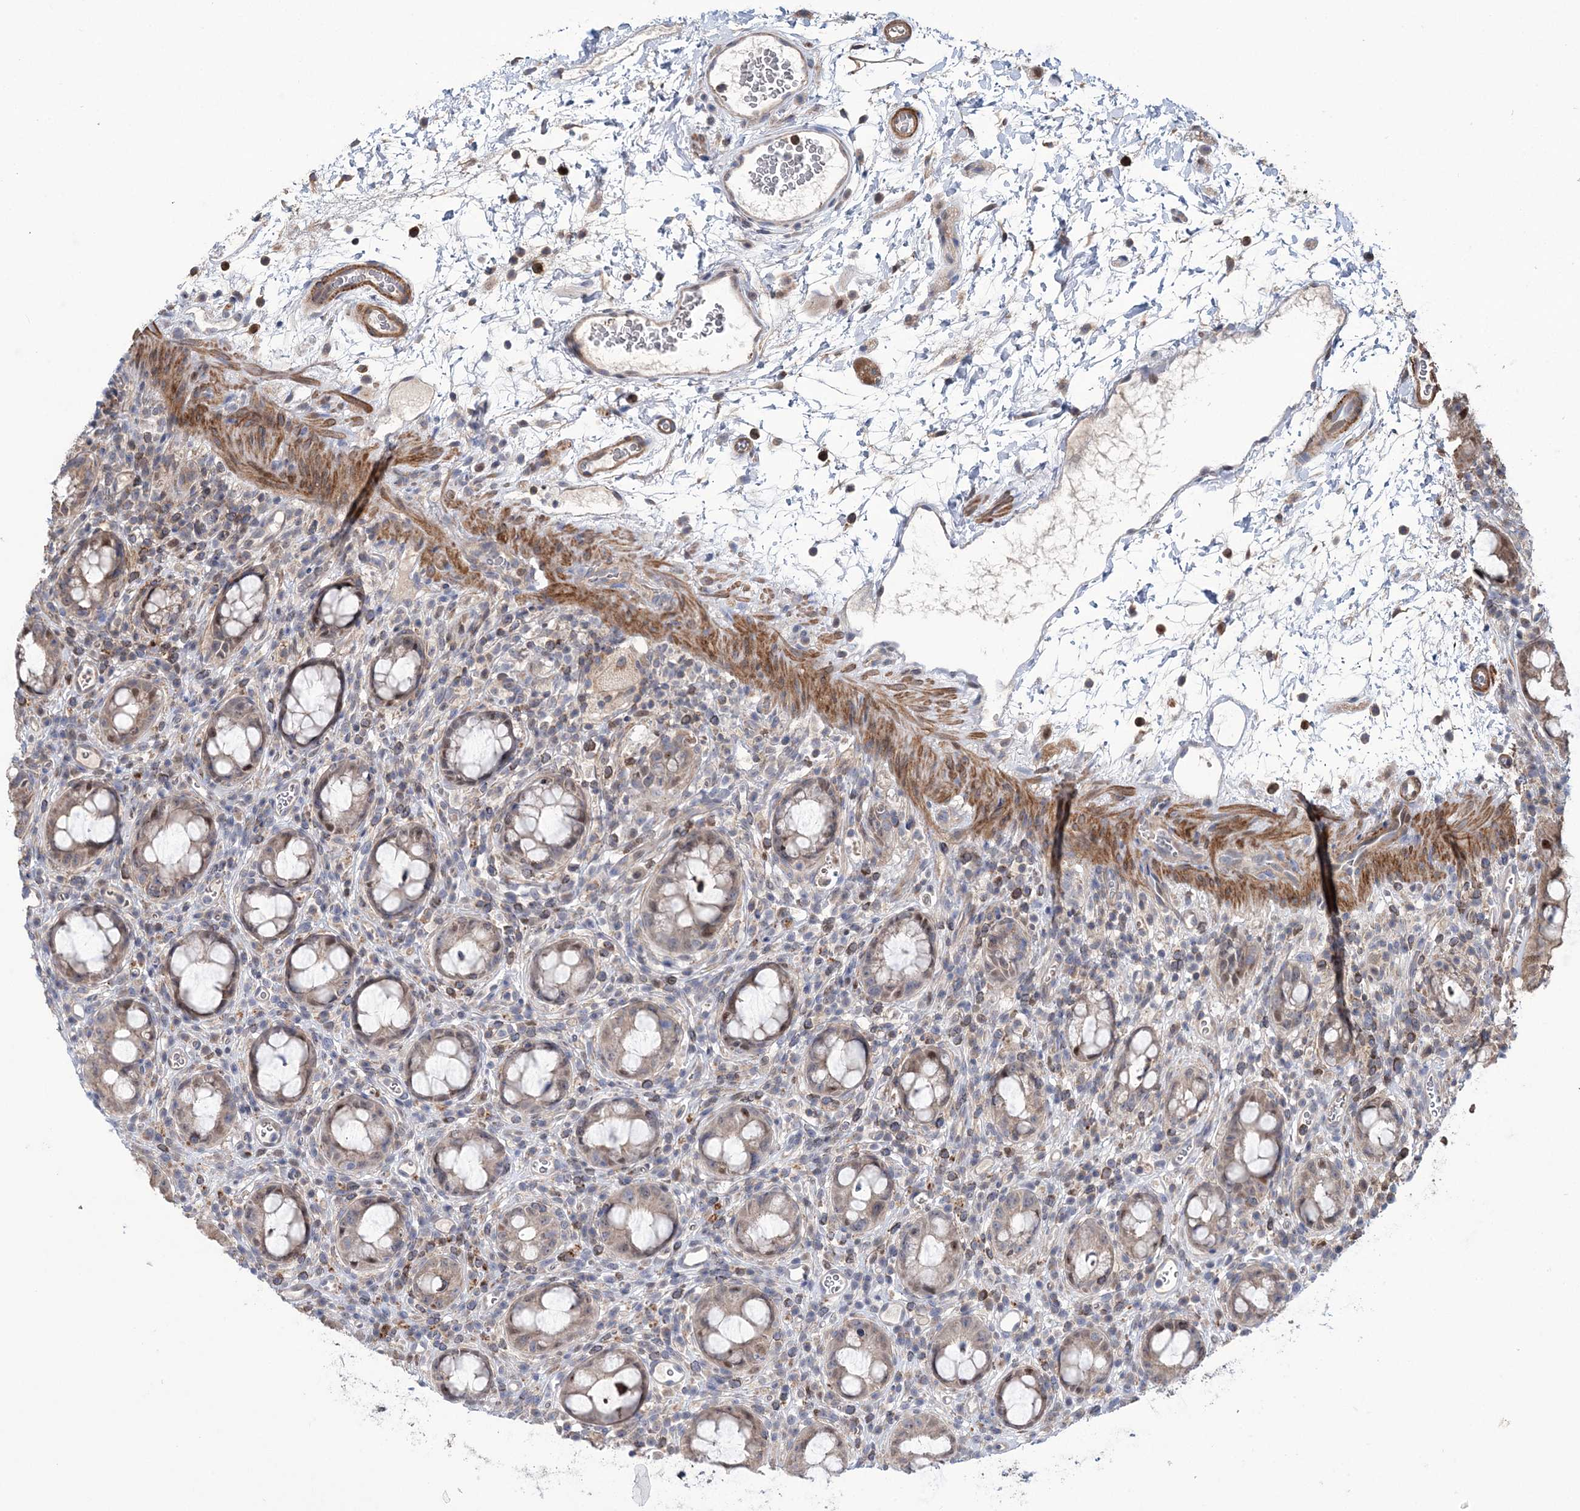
{"staining": {"intensity": "moderate", "quantity": "<25%", "location": "nuclear"}, "tissue": "rectum", "cell_type": "Glandular cells", "image_type": "normal", "snomed": [{"axis": "morphology", "description": "Normal tissue, NOS"}, {"axis": "topography", "description": "Rectum"}], "caption": "This image reveals benign rectum stained with IHC to label a protein in brown. The nuclear of glandular cells show moderate positivity for the protein. Nuclei are counter-stained blue.", "gene": "PPP2R2B", "patient": {"sex": "female", "age": 57}}